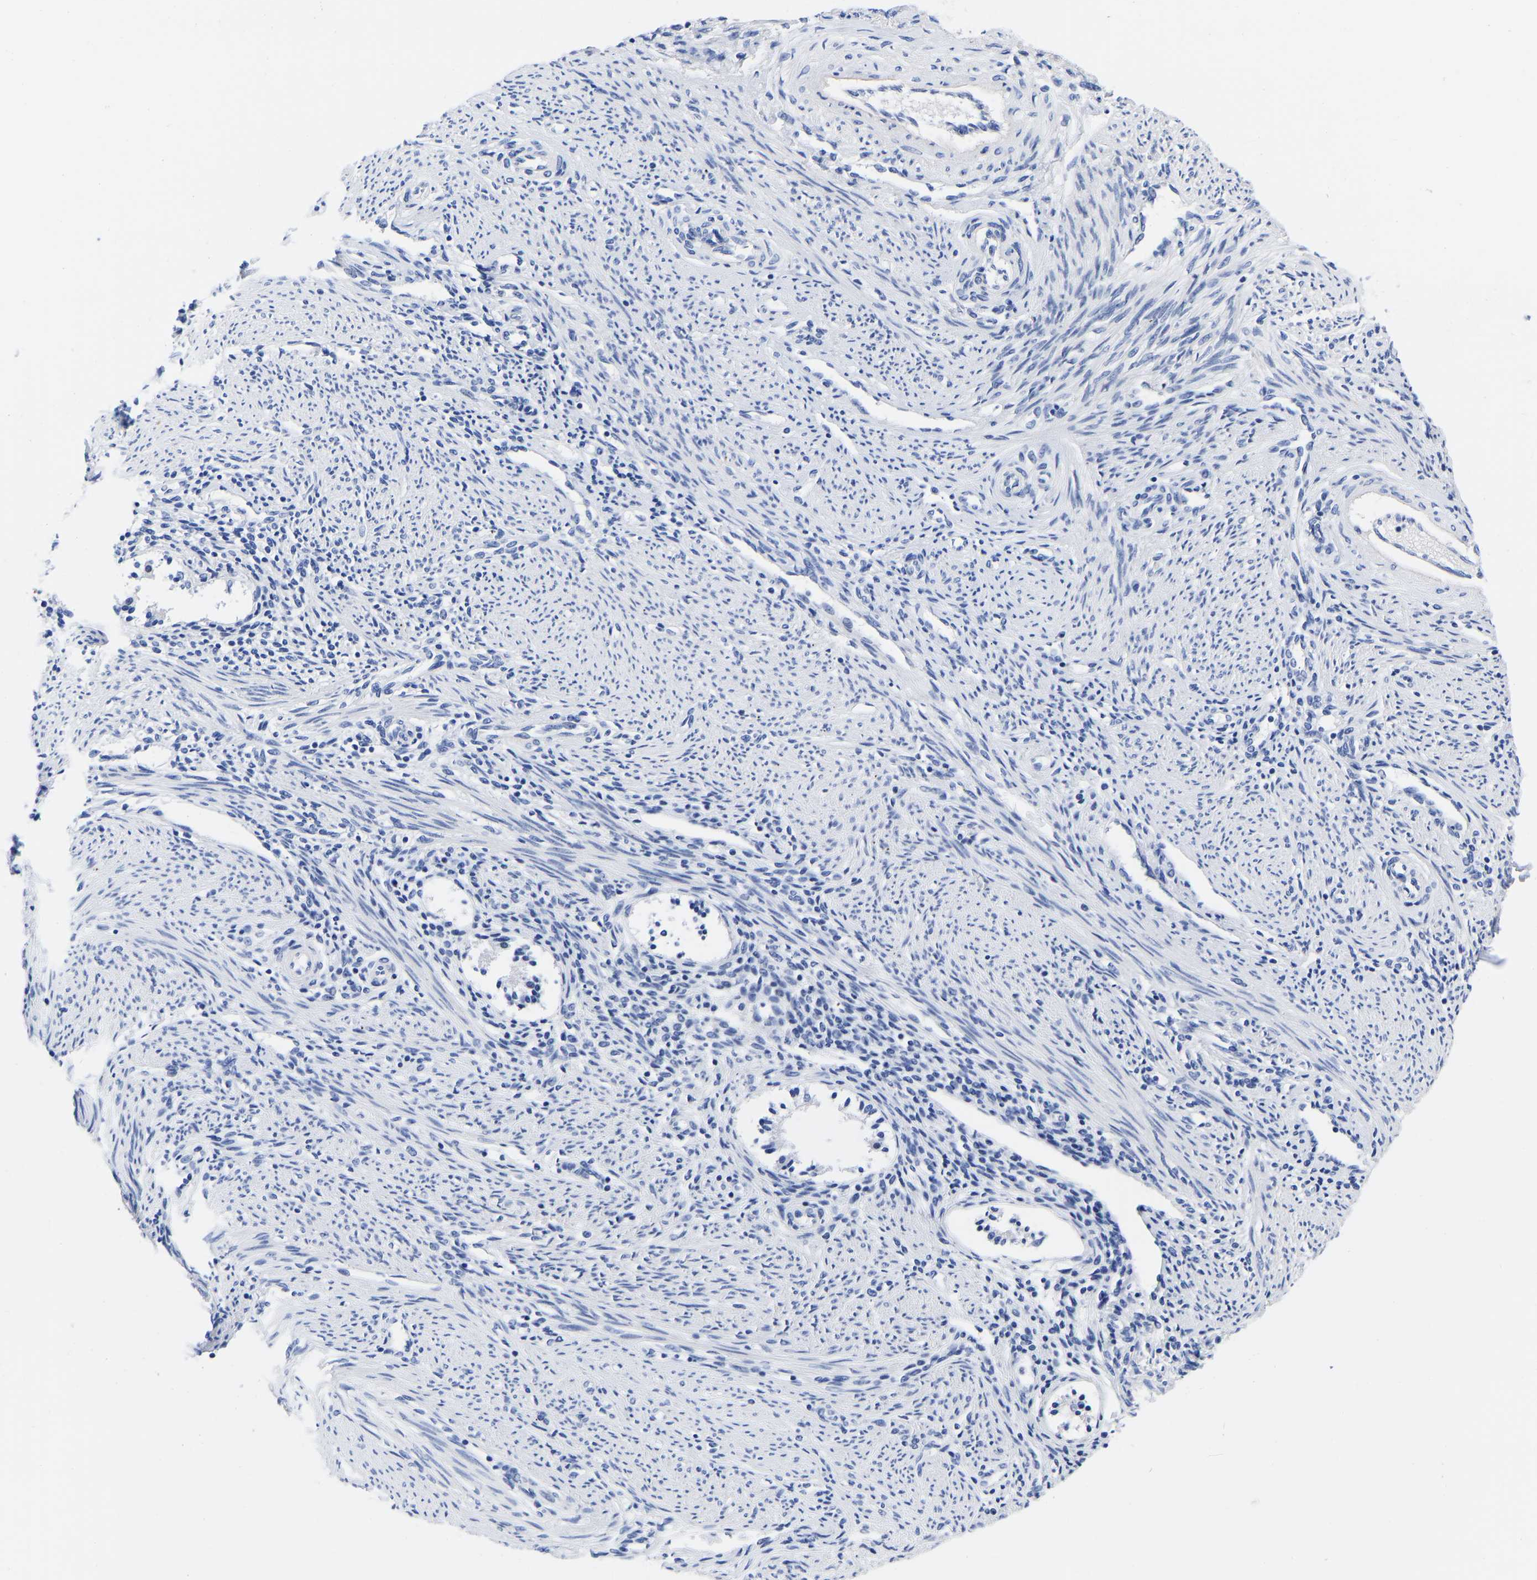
{"staining": {"intensity": "negative", "quantity": "none", "location": "none"}, "tissue": "endometrium", "cell_type": "Cells in endometrial stroma", "image_type": "normal", "snomed": [{"axis": "morphology", "description": "Normal tissue, NOS"}, {"axis": "topography", "description": "Endometrium"}], "caption": "The photomicrograph demonstrates no staining of cells in endometrial stroma in unremarkable endometrium. (DAB (3,3'-diaminobenzidine) immunohistochemistry, high magnification).", "gene": "GPA33", "patient": {"sex": "female", "age": 42}}